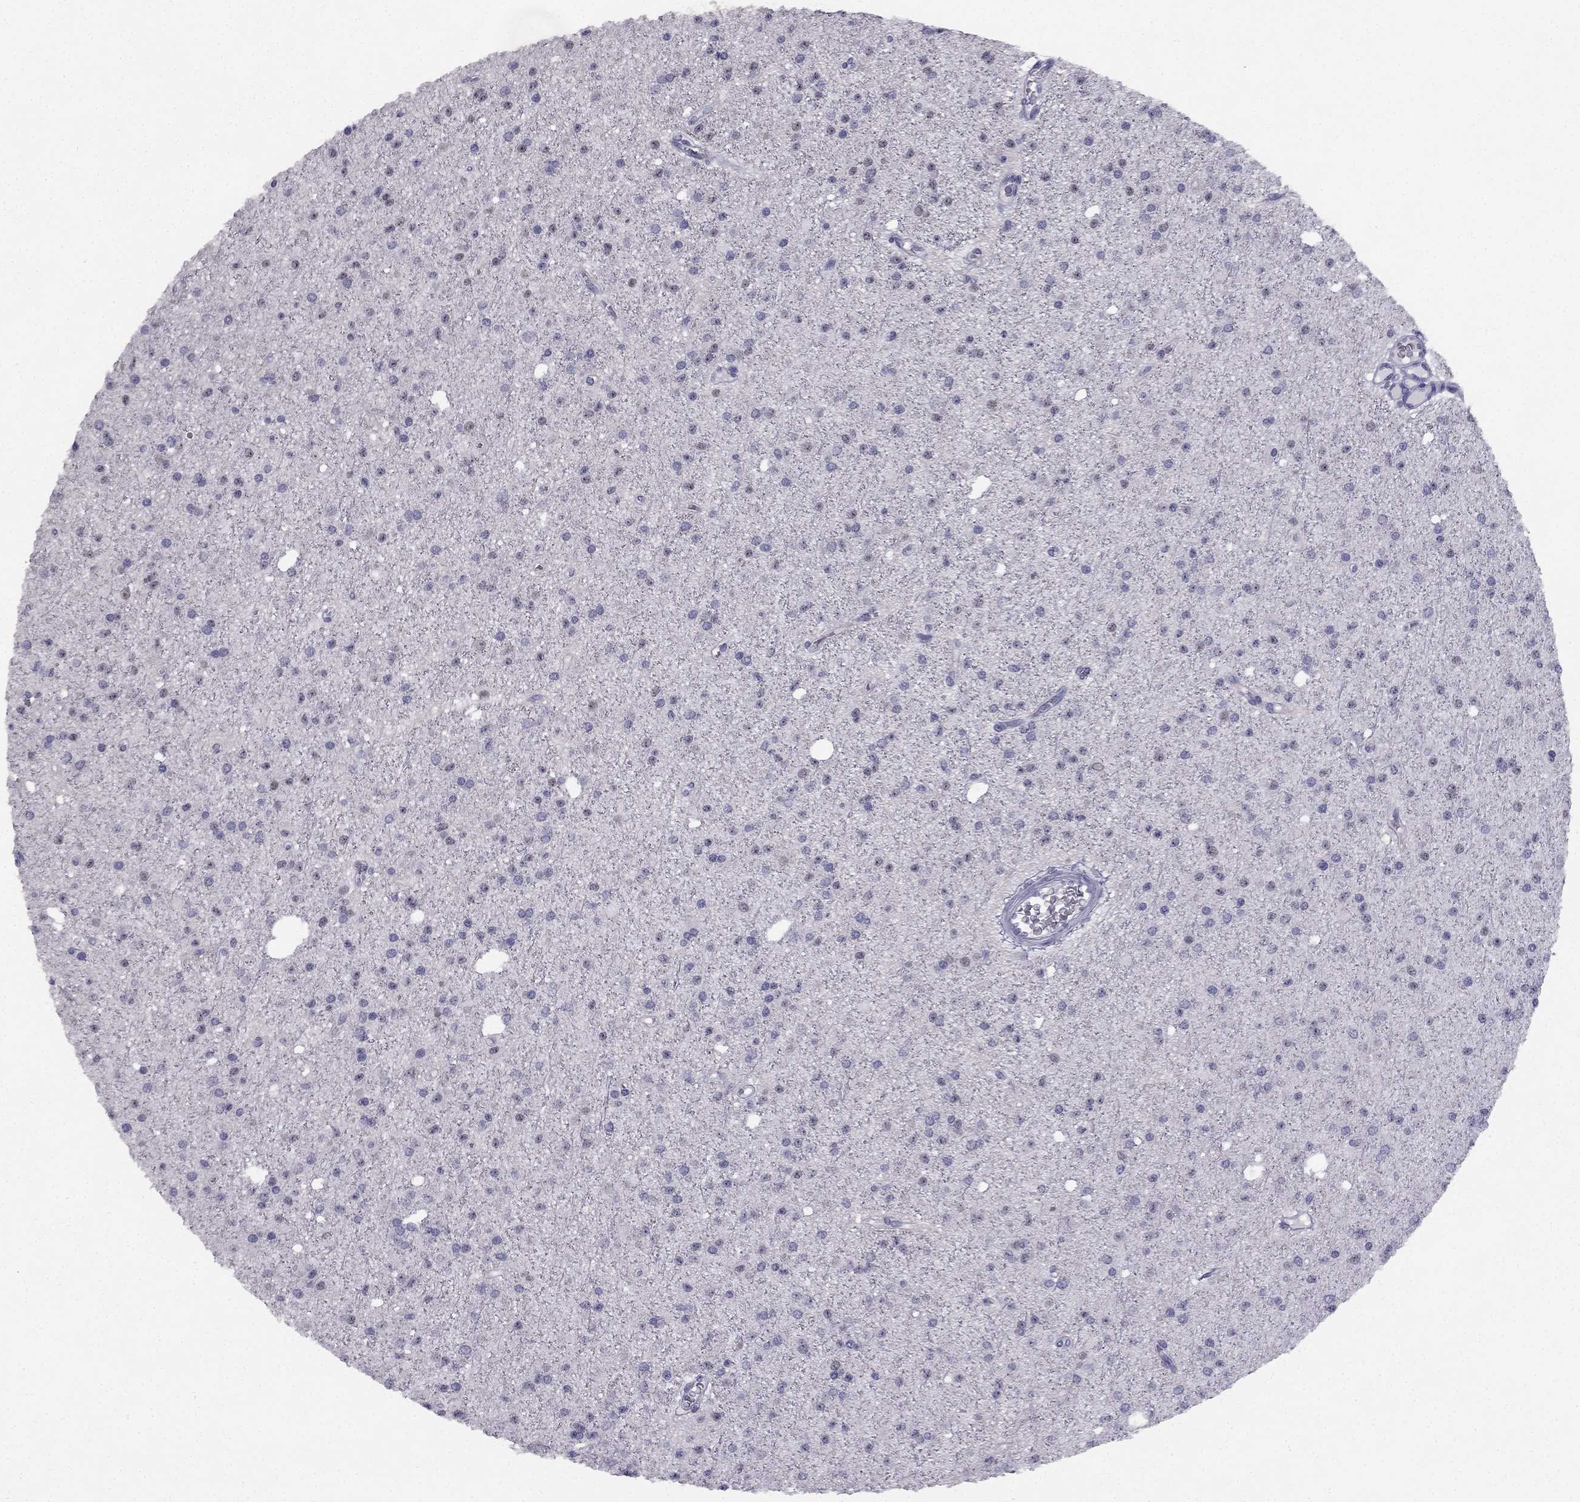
{"staining": {"intensity": "negative", "quantity": "none", "location": "none"}, "tissue": "glioma", "cell_type": "Tumor cells", "image_type": "cancer", "snomed": [{"axis": "morphology", "description": "Glioma, malignant, Low grade"}, {"axis": "topography", "description": "Brain"}], "caption": "Human malignant low-grade glioma stained for a protein using immunohistochemistry shows no staining in tumor cells.", "gene": "TRPS1", "patient": {"sex": "male", "age": 27}}